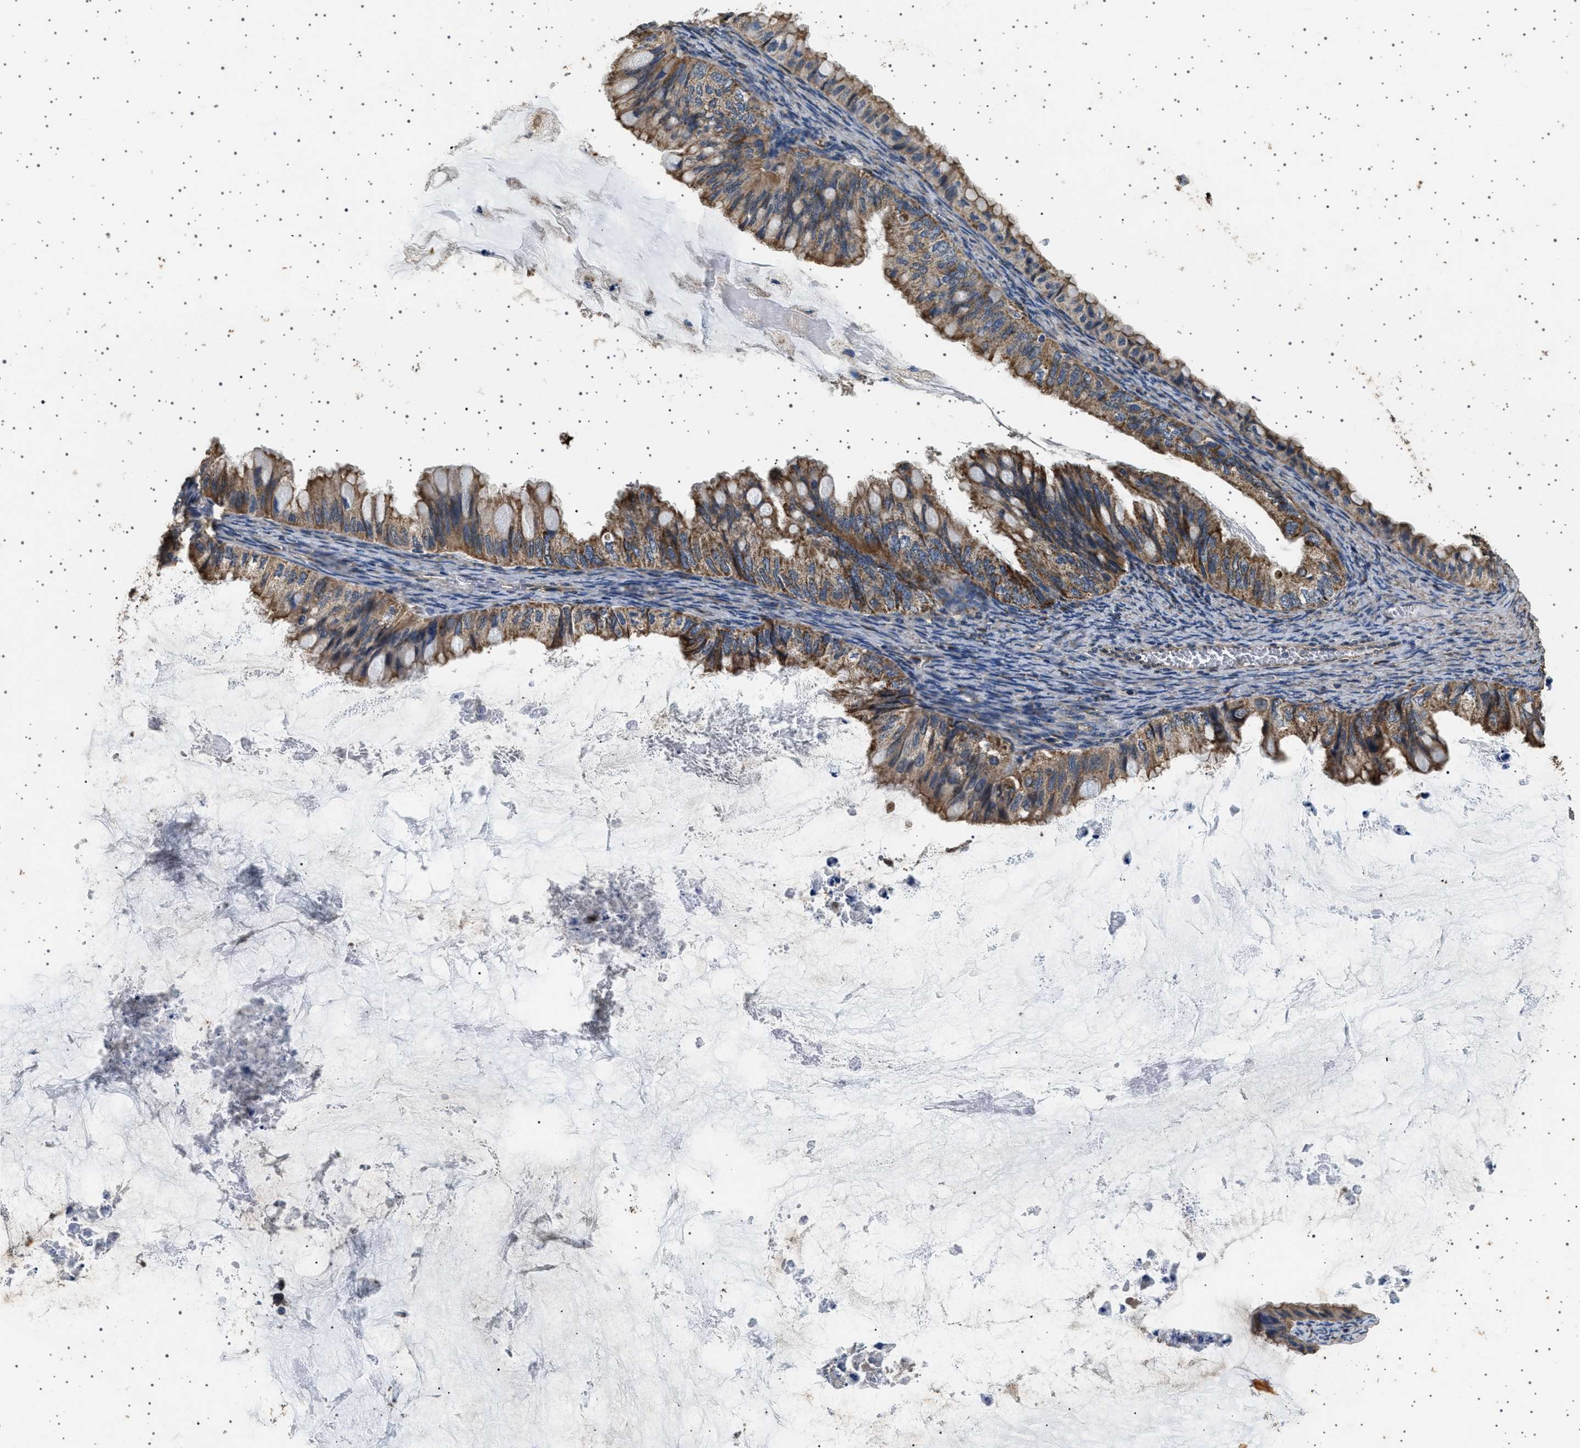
{"staining": {"intensity": "moderate", "quantity": ">75%", "location": "cytoplasmic/membranous"}, "tissue": "ovarian cancer", "cell_type": "Tumor cells", "image_type": "cancer", "snomed": [{"axis": "morphology", "description": "Cystadenocarcinoma, mucinous, NOS"}, {"axis": "topography", "description": "Ovary"}], "caption": "Immunohistochemical staining of human mucinous cystadenocarcinoma (ovarian) exhibits moderate cytoplasmic/membranous protein positivity in approximately >75% of tumor cells. (Brightfield microscopy of DAB IHC at high magnification).", "gene": "KCNA4", "patient": {"sex": "female", "age": 80}}